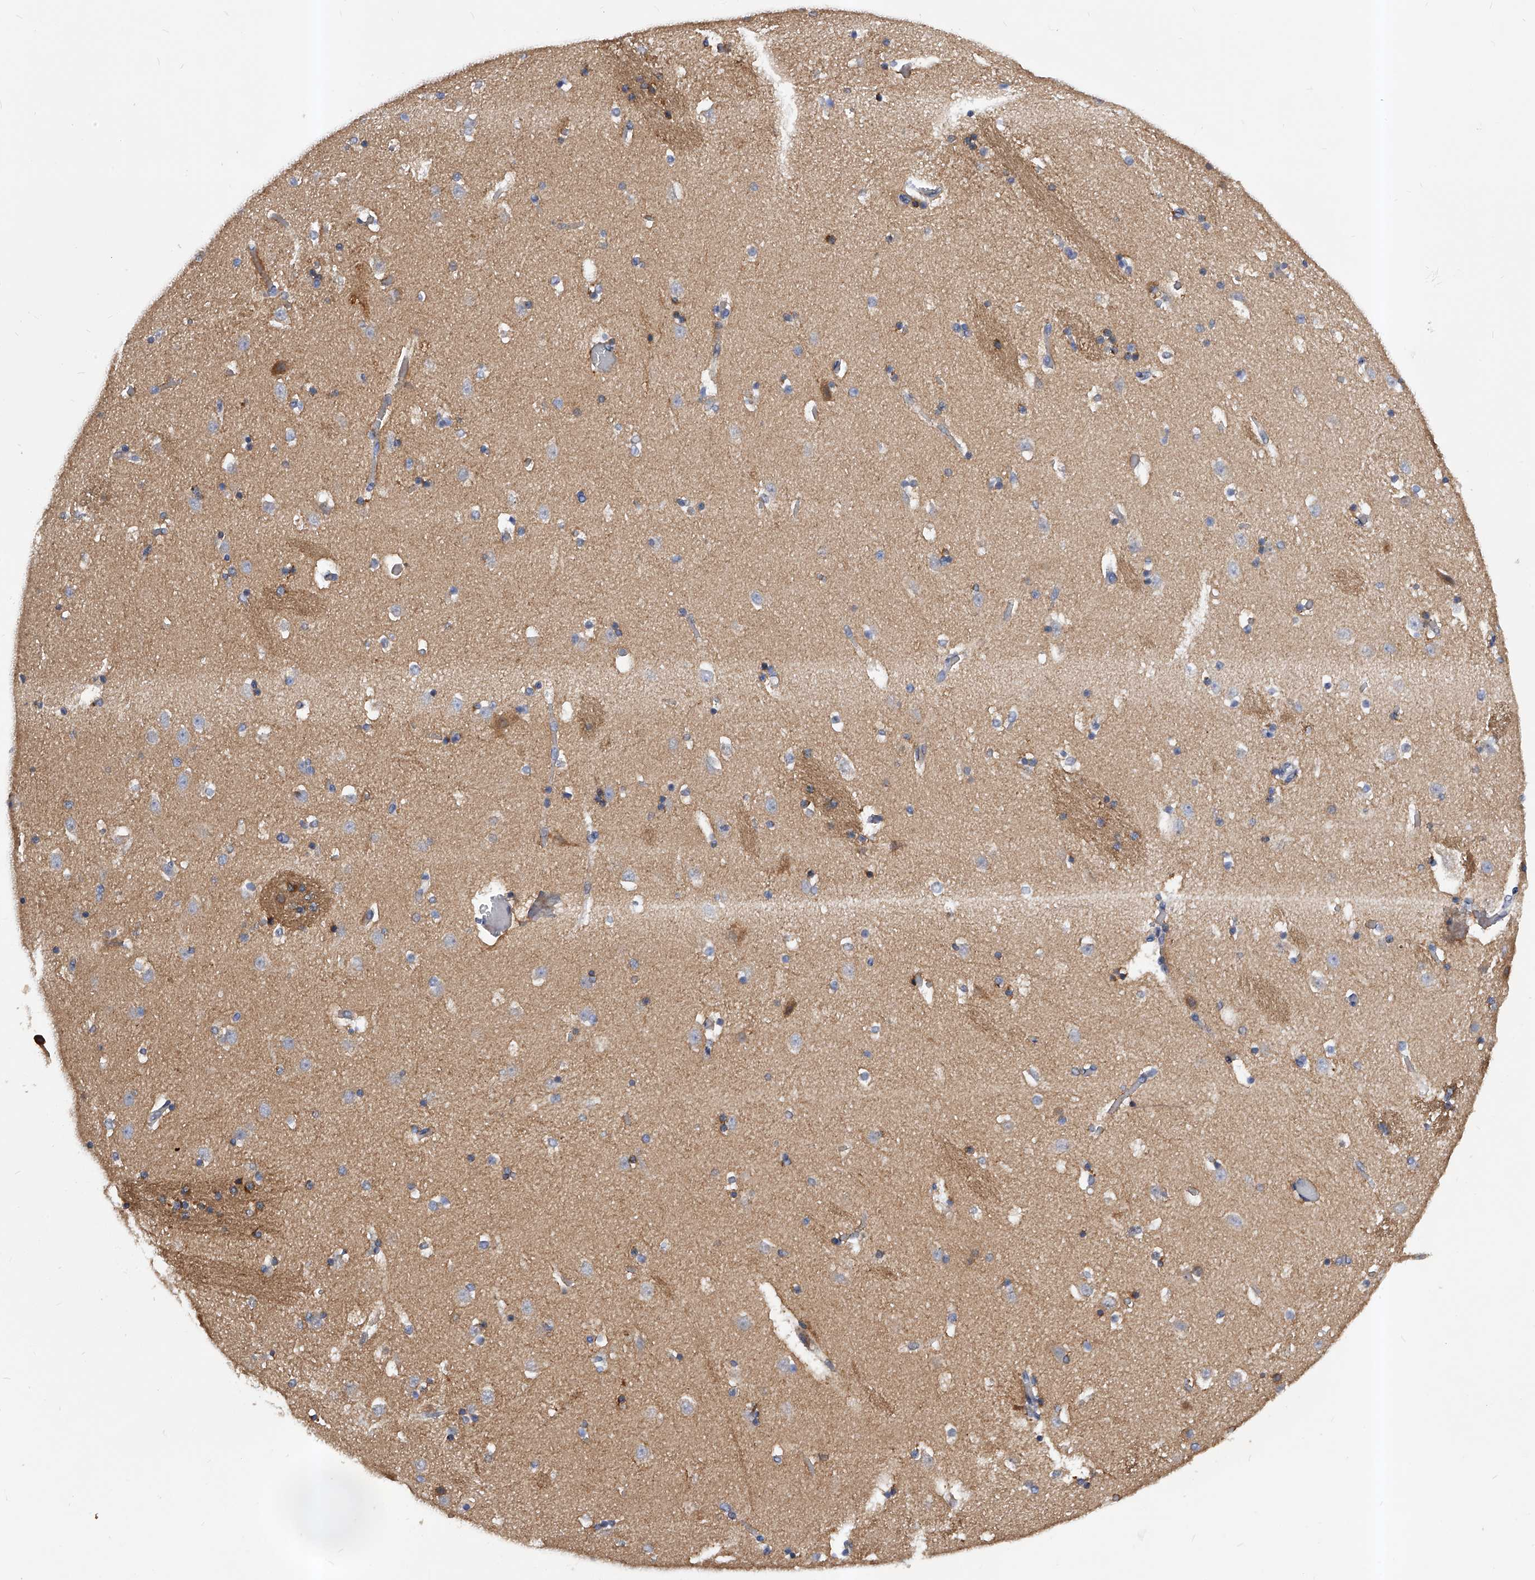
{"staining": {"intensity": "moderate", "quantity": "<25%", "location": "cytoplasmic/membranous"}, "tissue": "caudate", "cell_type": "Glial cells", "image_type": "normal", "snomed": [{"axis": "morphology", "description": "Normal tissue, NOS"}, {"axis": "topography", "description": "Lateral ventricle wall"}], "caption": "An image showing moderate cytoplasmic/membranous positivity in about <25% of glial cells in unremarkable caudate, as visualized by brown immunohistochemical staining.", "gene": "ARL4C", "patient": {"sex": "male", "age": 45}}